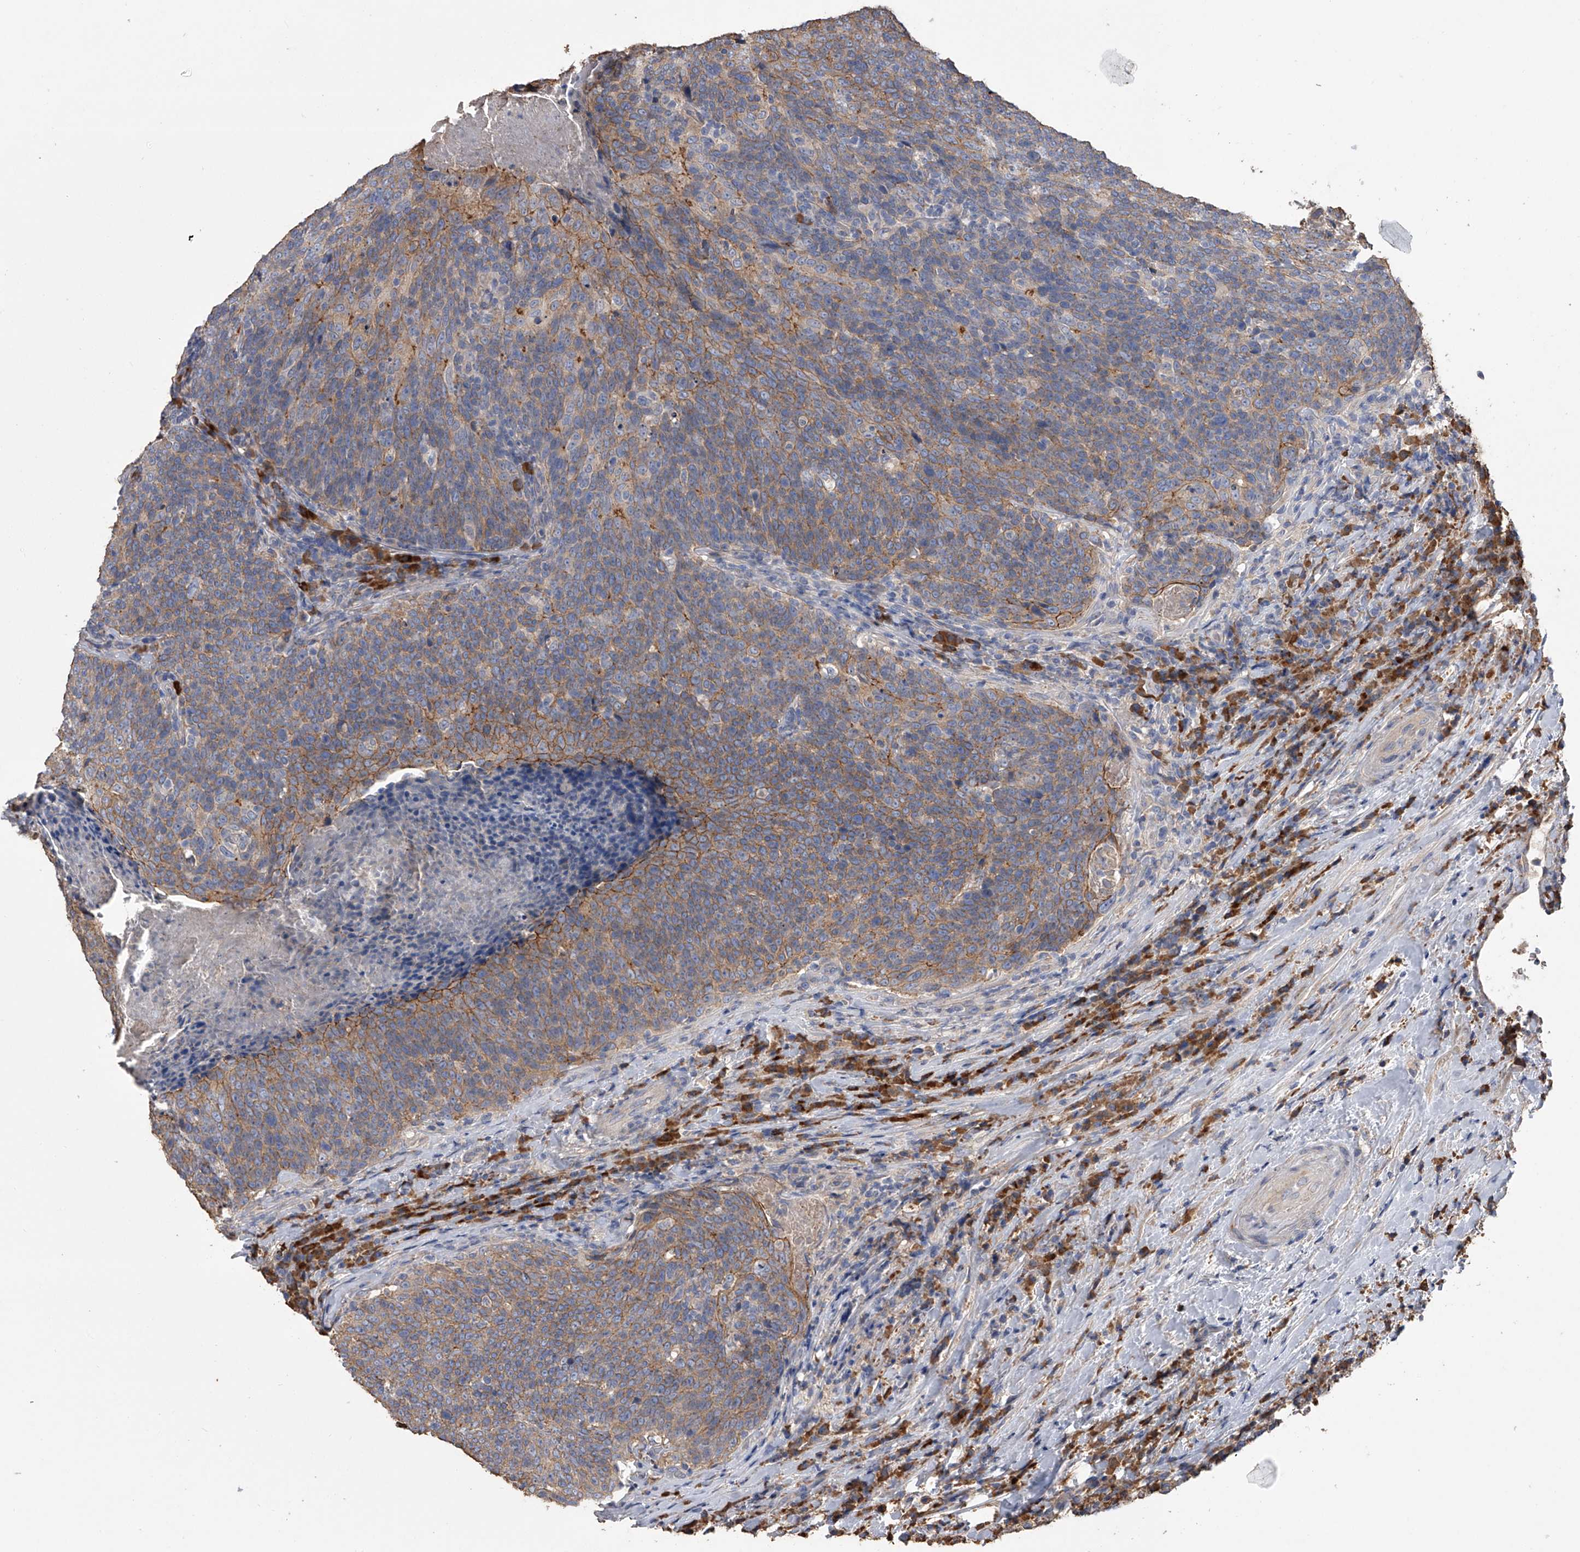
{"staining": {"intensity": "moderate", "quantity": ">75%", "location": "cytoplasmic/membranous"}, "tissue": "head and neck cancer", "cell_type": "Tumor cells", "image_type": "cancer", "snomed": [{"axis": "morphology", "description": "Squamous cell carcinoma, NOS"}, {"axis": "morphology", "description": "Squamous cell carcinoma, metastatic, NOS"}, {"axis": "topography", "description": "Lymph node"}, {"axis": "topography", "description": "Head-Neck"}], "caption": "Tumor cells reveal moderate cytoplasmic/membranous staining in approximately >75% of cells in head and neck metastatic squamous cell carcinoma.", "gene": "ZNF343", "patient": {"sex": "male", "age": 62}}